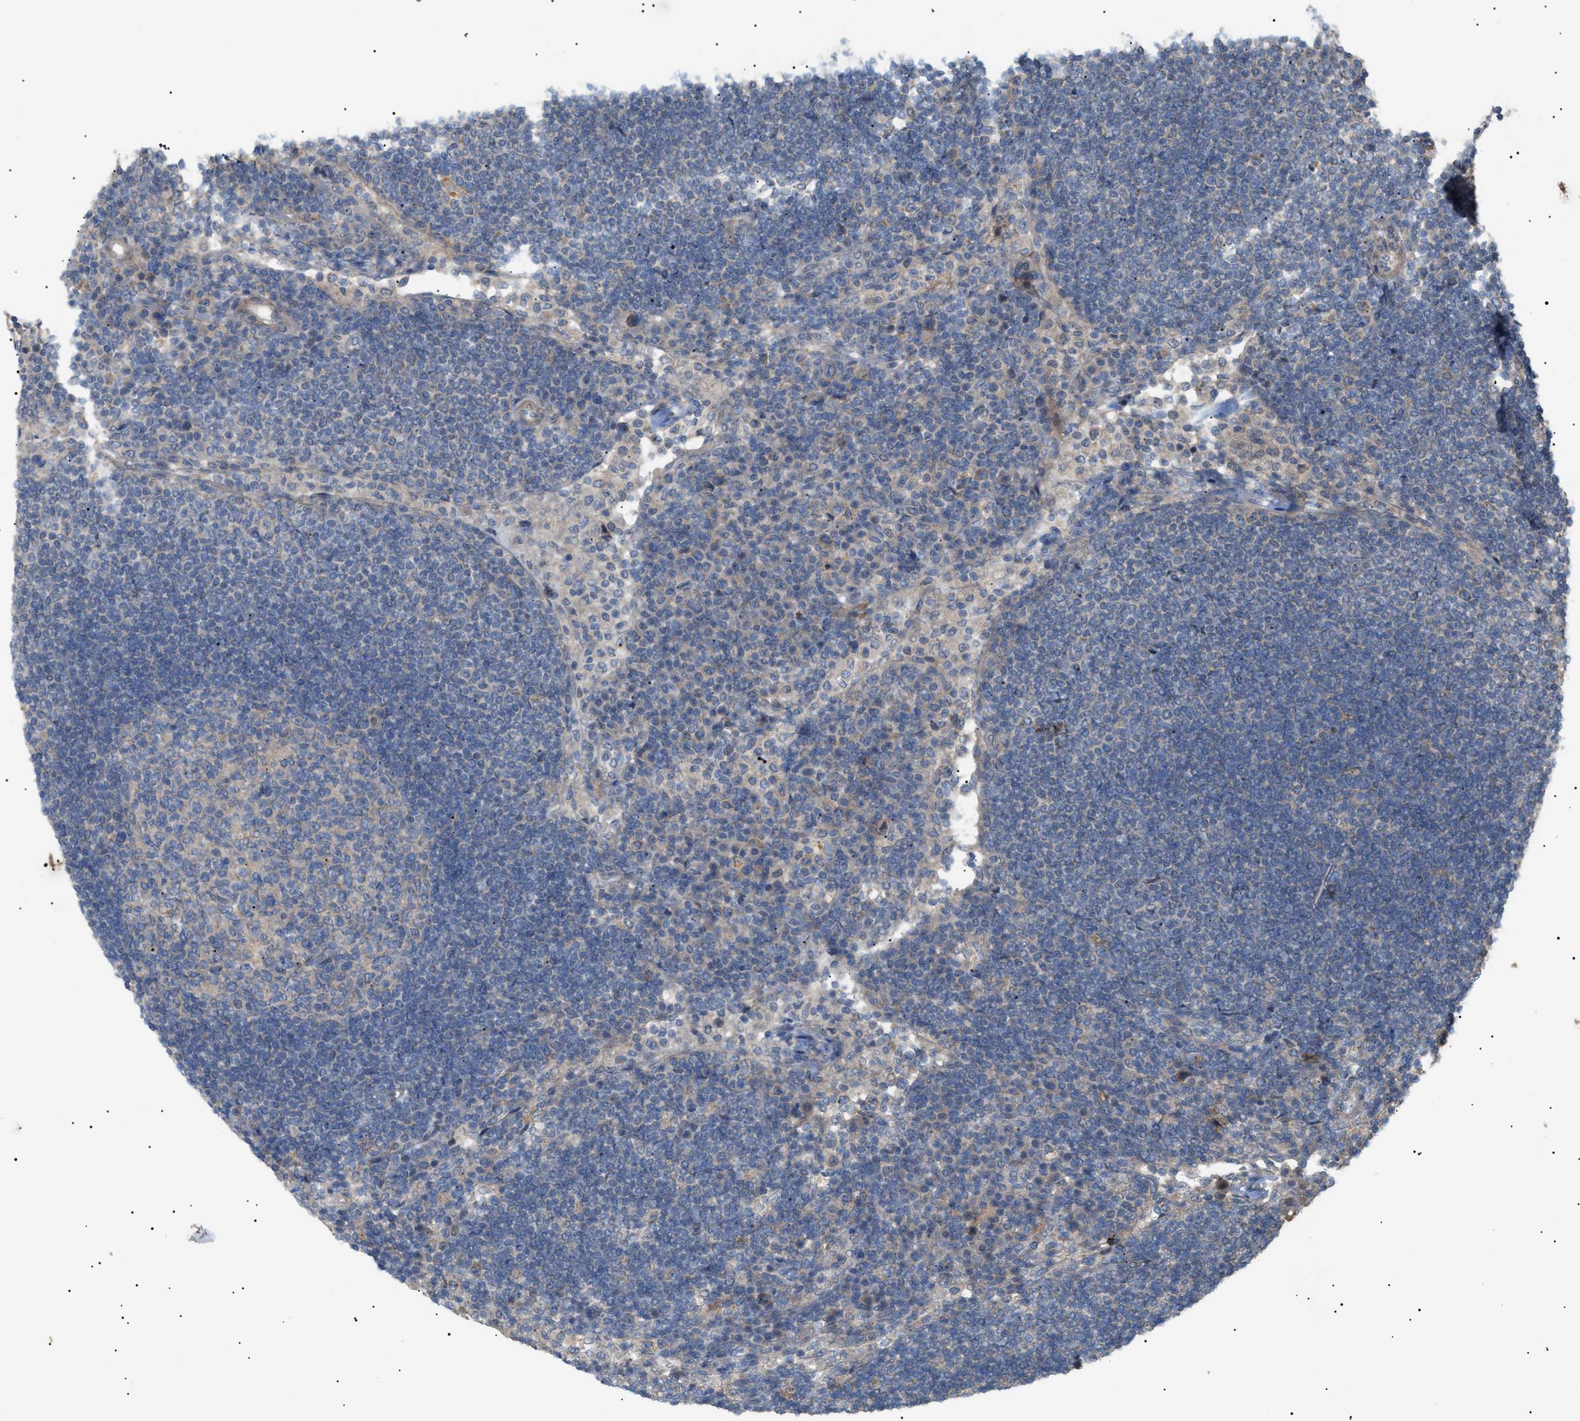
{"staining": {"intensity": "weak", "quantity": "25%-75%", "location": "cytoplasmic/membranous"}, "tissue": "lymph node", "cell_type": "Germinal center cells", "image_type": "normal", "snomed": [{"axis": "morphology", "description": "Normal tissue, NOS"}, {"axis": "topography", "description": "Lymph node"}], "caption": "The micrograph demonstrates staining of benign lymph node, revealing weak cytoplasmic/membranous protein expression (brown color) within germinal center cells. Using DAB (brown) and hematoxylin (blue) stains, captured at high magnification using brightfield microscopy.", "gene": "IRS2", "patient": {"sex": "female", "age": 53}}